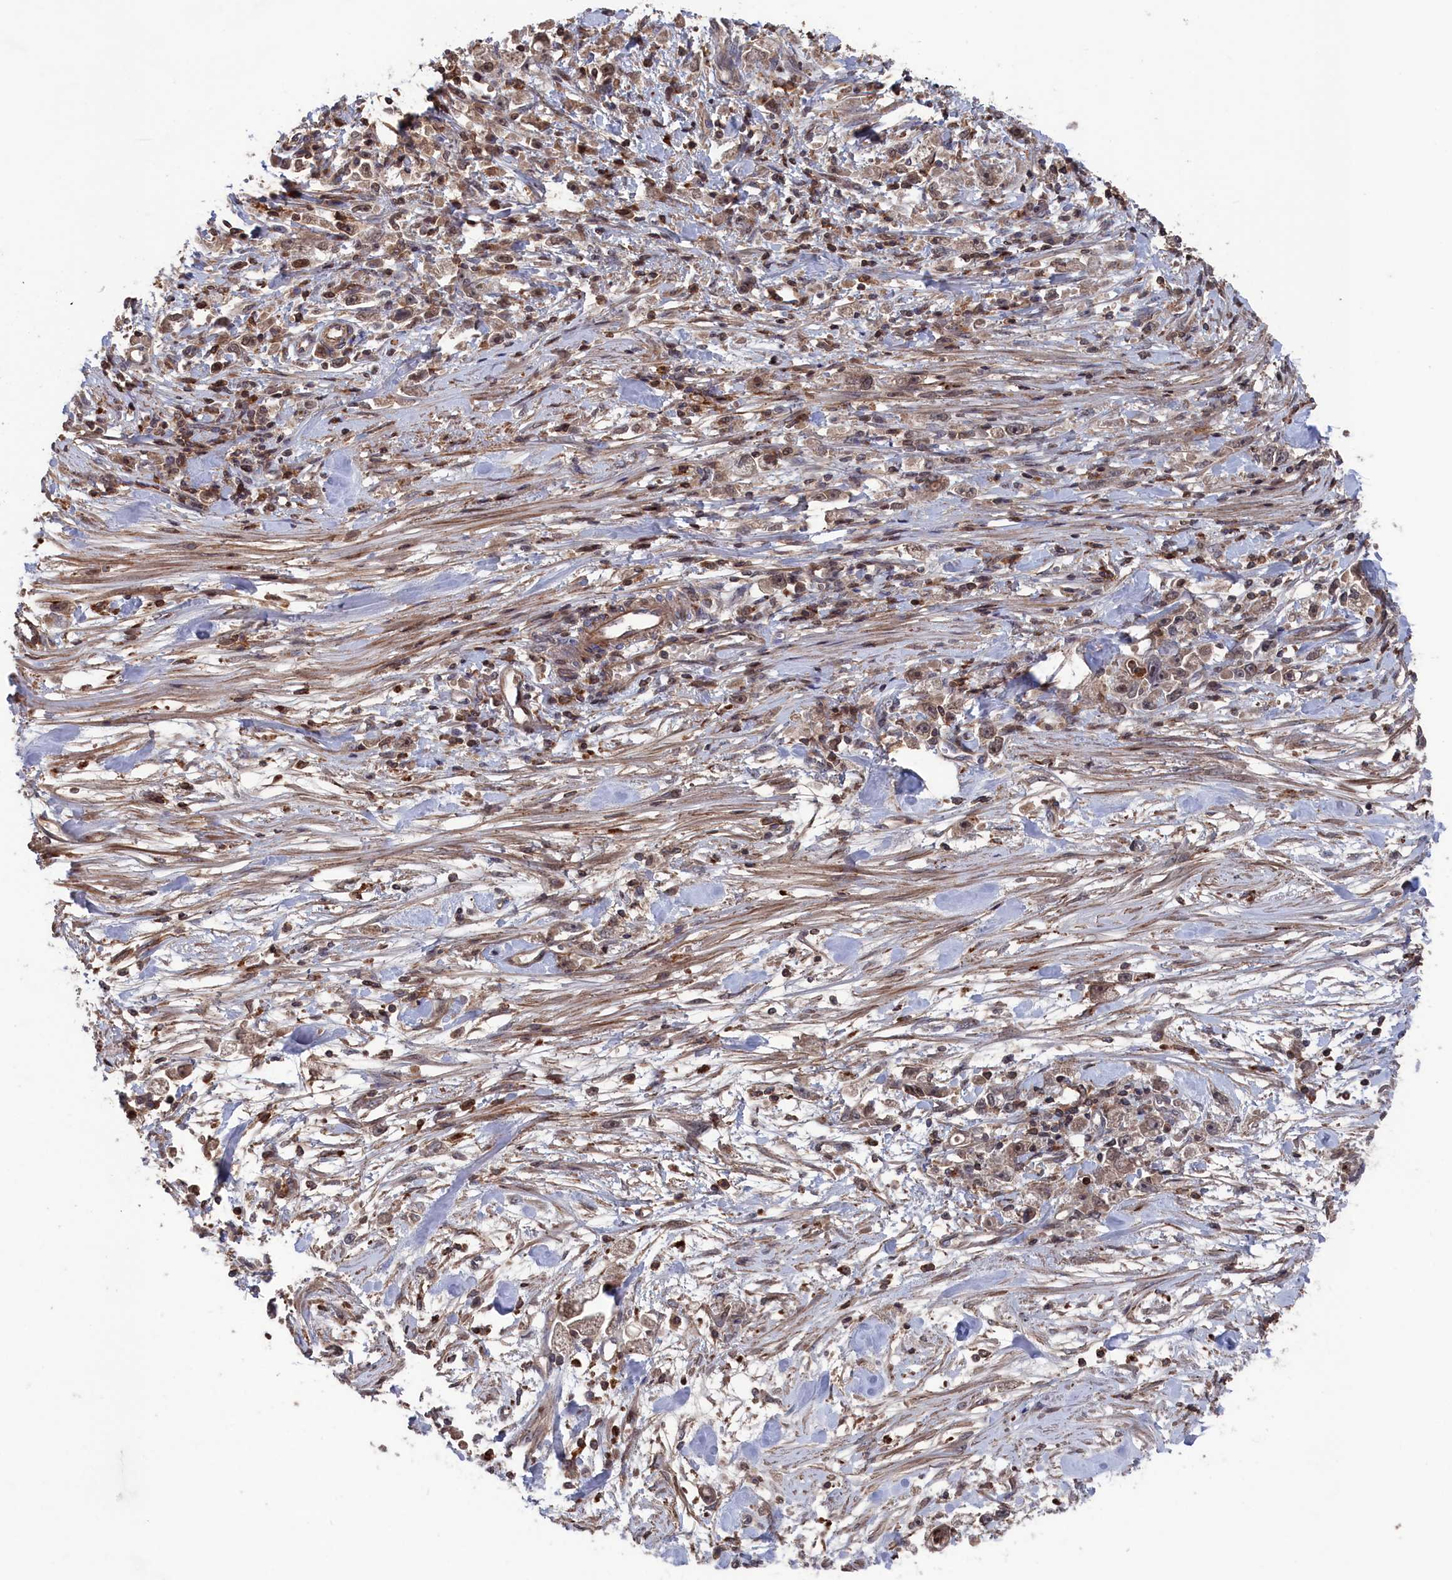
{"staining": {"intensity": "moderate", "quantity": ">75%", "location": "cytoplasmic/membranous,nuclear"}, "tissue": "stomach cancer", "cell_type": "Tumor cells", "image_type": "cancer", "snomed": [{"axis": "morphology", "description": "Adenocarcinoma, NOS"}, {"axis": "topography", "description": "Stomach"}], "caption": "Immunohistochemistry of human stomach adenocarcinoma exhibits medium levels of moderate cytoplasmic/membranous and nuclear positivity in approximately >75% of tumor cells.", "gene": "PLA2G15", "patient": {"sex": "female", "age": 59}}